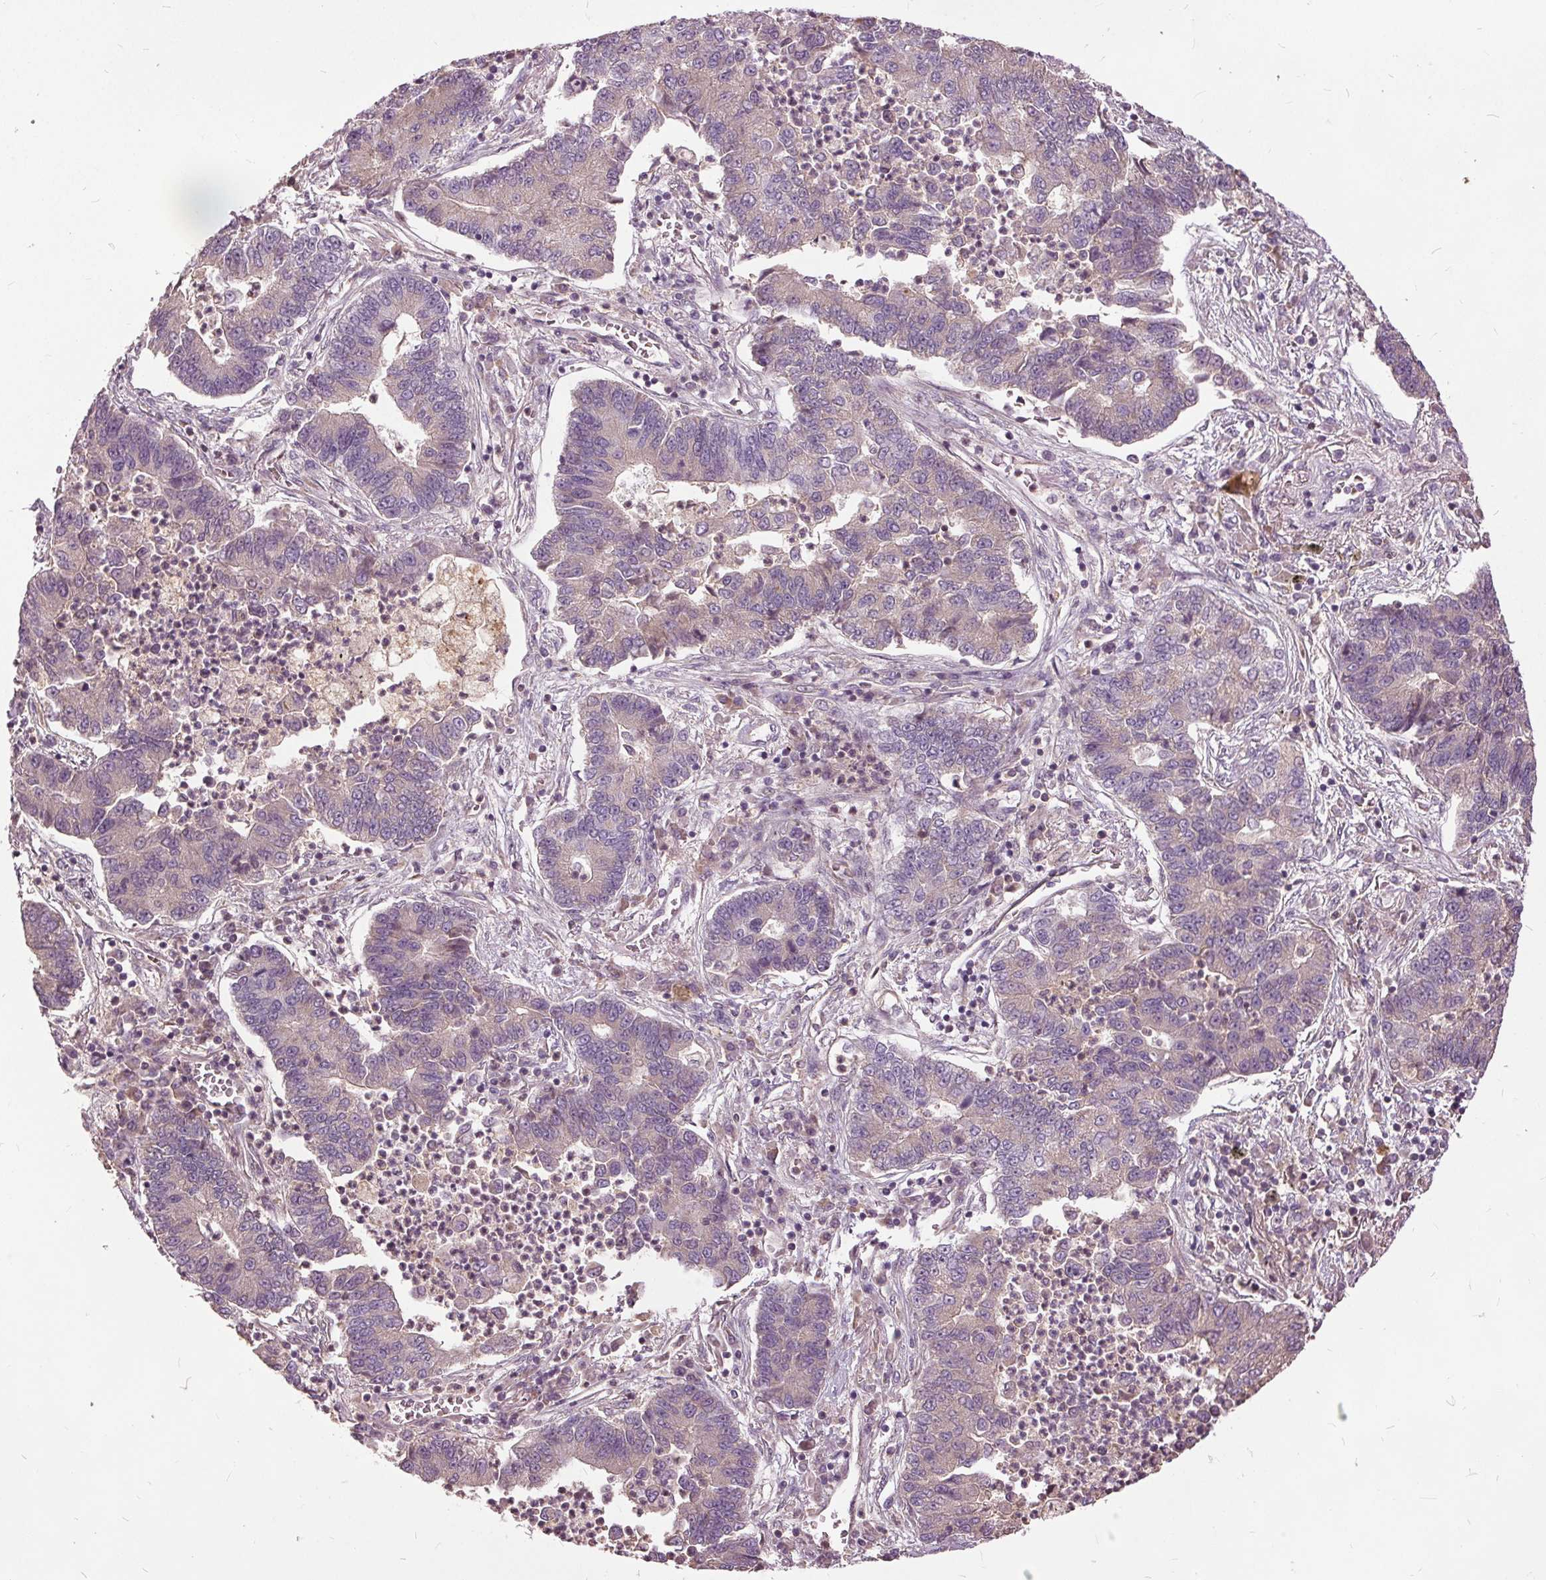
{"staining": {"intensity": "negative", "quantity": "none", "location": "none"}, "tissue": "lung cancer", "cell_type": "Tumor cells", "image_type": "cancer", "snomed": [{"axis": "morphology", "description": "Adenocarcinoma, NOS"}, {"axis": "topography", "description": "Lung"}], "caption": "Lung cancer (adenocarcinoma) was stained to show a protein in brown. There is no significant positivity in tumor cells. Nuclei are stained in blue.", "gene": "PDGFD", "patient": {"sex": "female", "age": 57}}